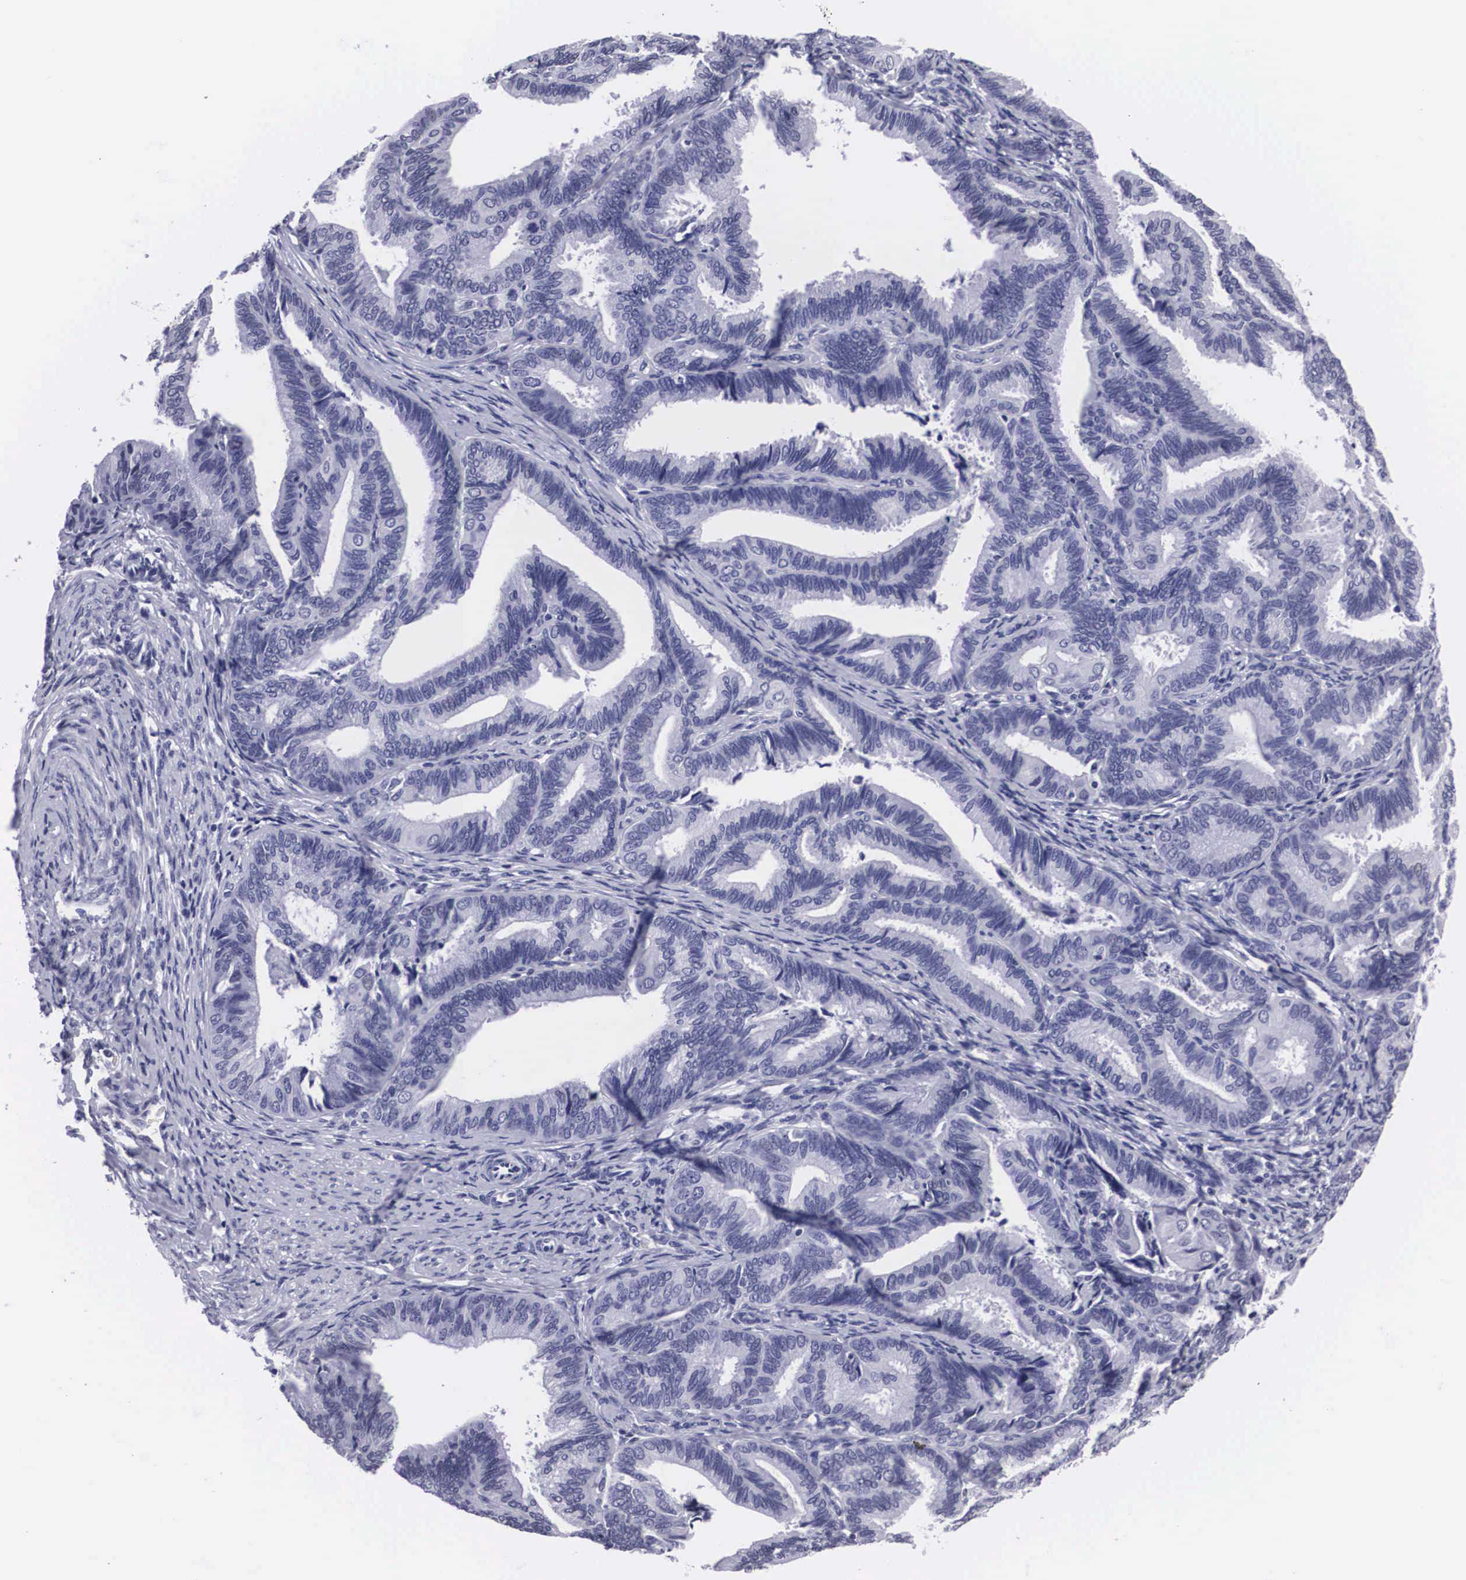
{"staining": {"intensity": "negative", "quantity": "none", "location": "none"}, "tissue": "endometrial cancer", "cell_type": "Tumor cells", "image_type": "cancer", "snomed": [{"axis": "morphology", "description": "Adenocarcinoma, NOS"}, {"axis": "topography", "description": "Endometrium"}], "caption": "An image of human endometrial cancer is negative for staining in tumor cells.", "gene": "C22orf31", "patient": {"sex": "female", "age": 63}}